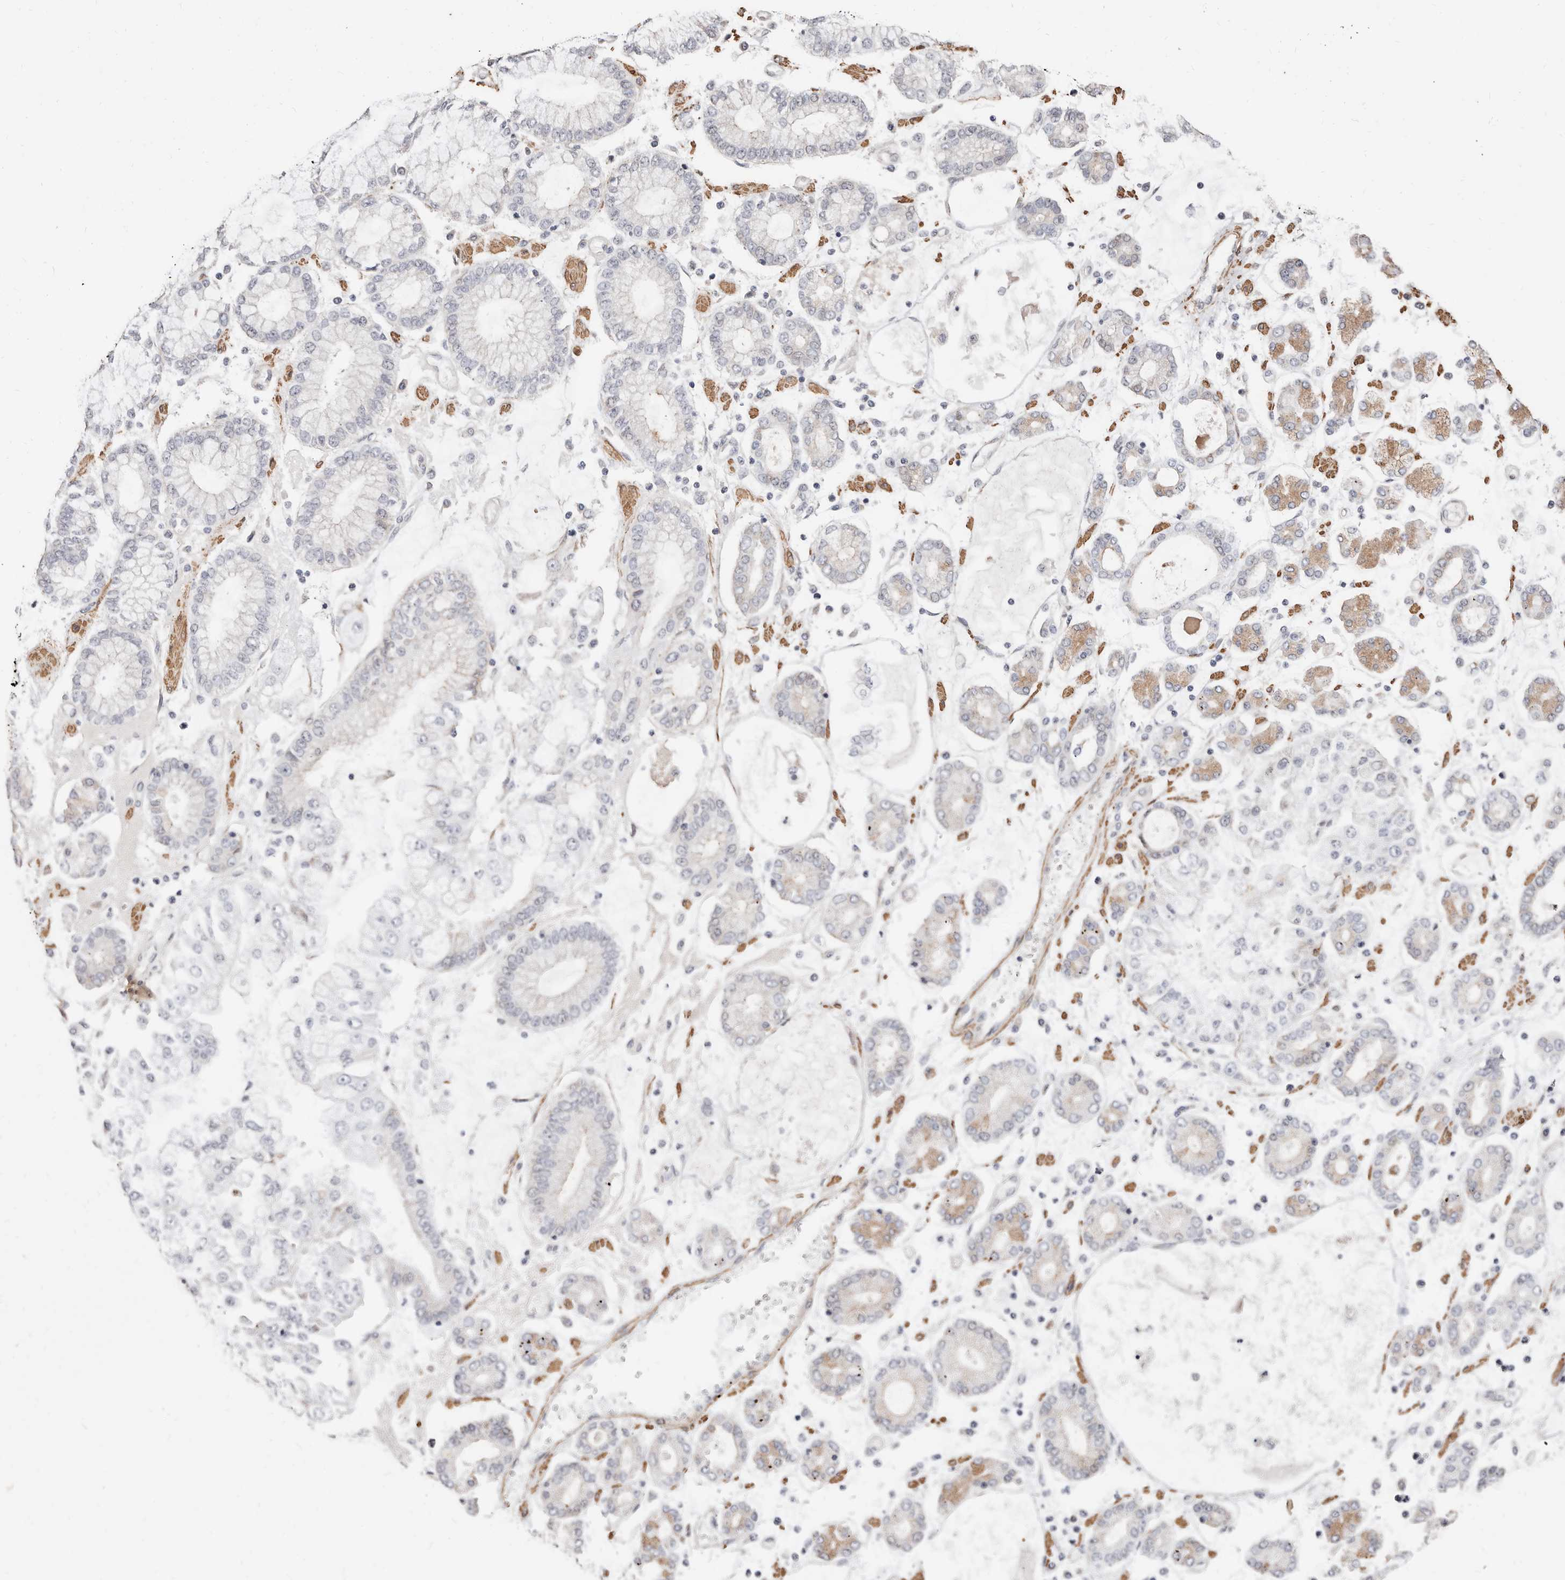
{"staining": {"intensity": "negative", "quantity": "none", "location": "none"}, "tissue": "stomach cancer", "cell_type": "Tumor cells", "image_type": "cancer", "snomed": [{"axis": "morphology", "description": "Adenocarcinoma, NOS"}, {"axis": "topography", "description": "Stomach"}], "caption": "The image exhibits no significant expression in tumor cells of stomach cancer. (Immunohistochemistry (ihc), brightfield microscopy, high magnification).", "gene": "TRIP13", "patient": {"sex": "male", "age": 76}}